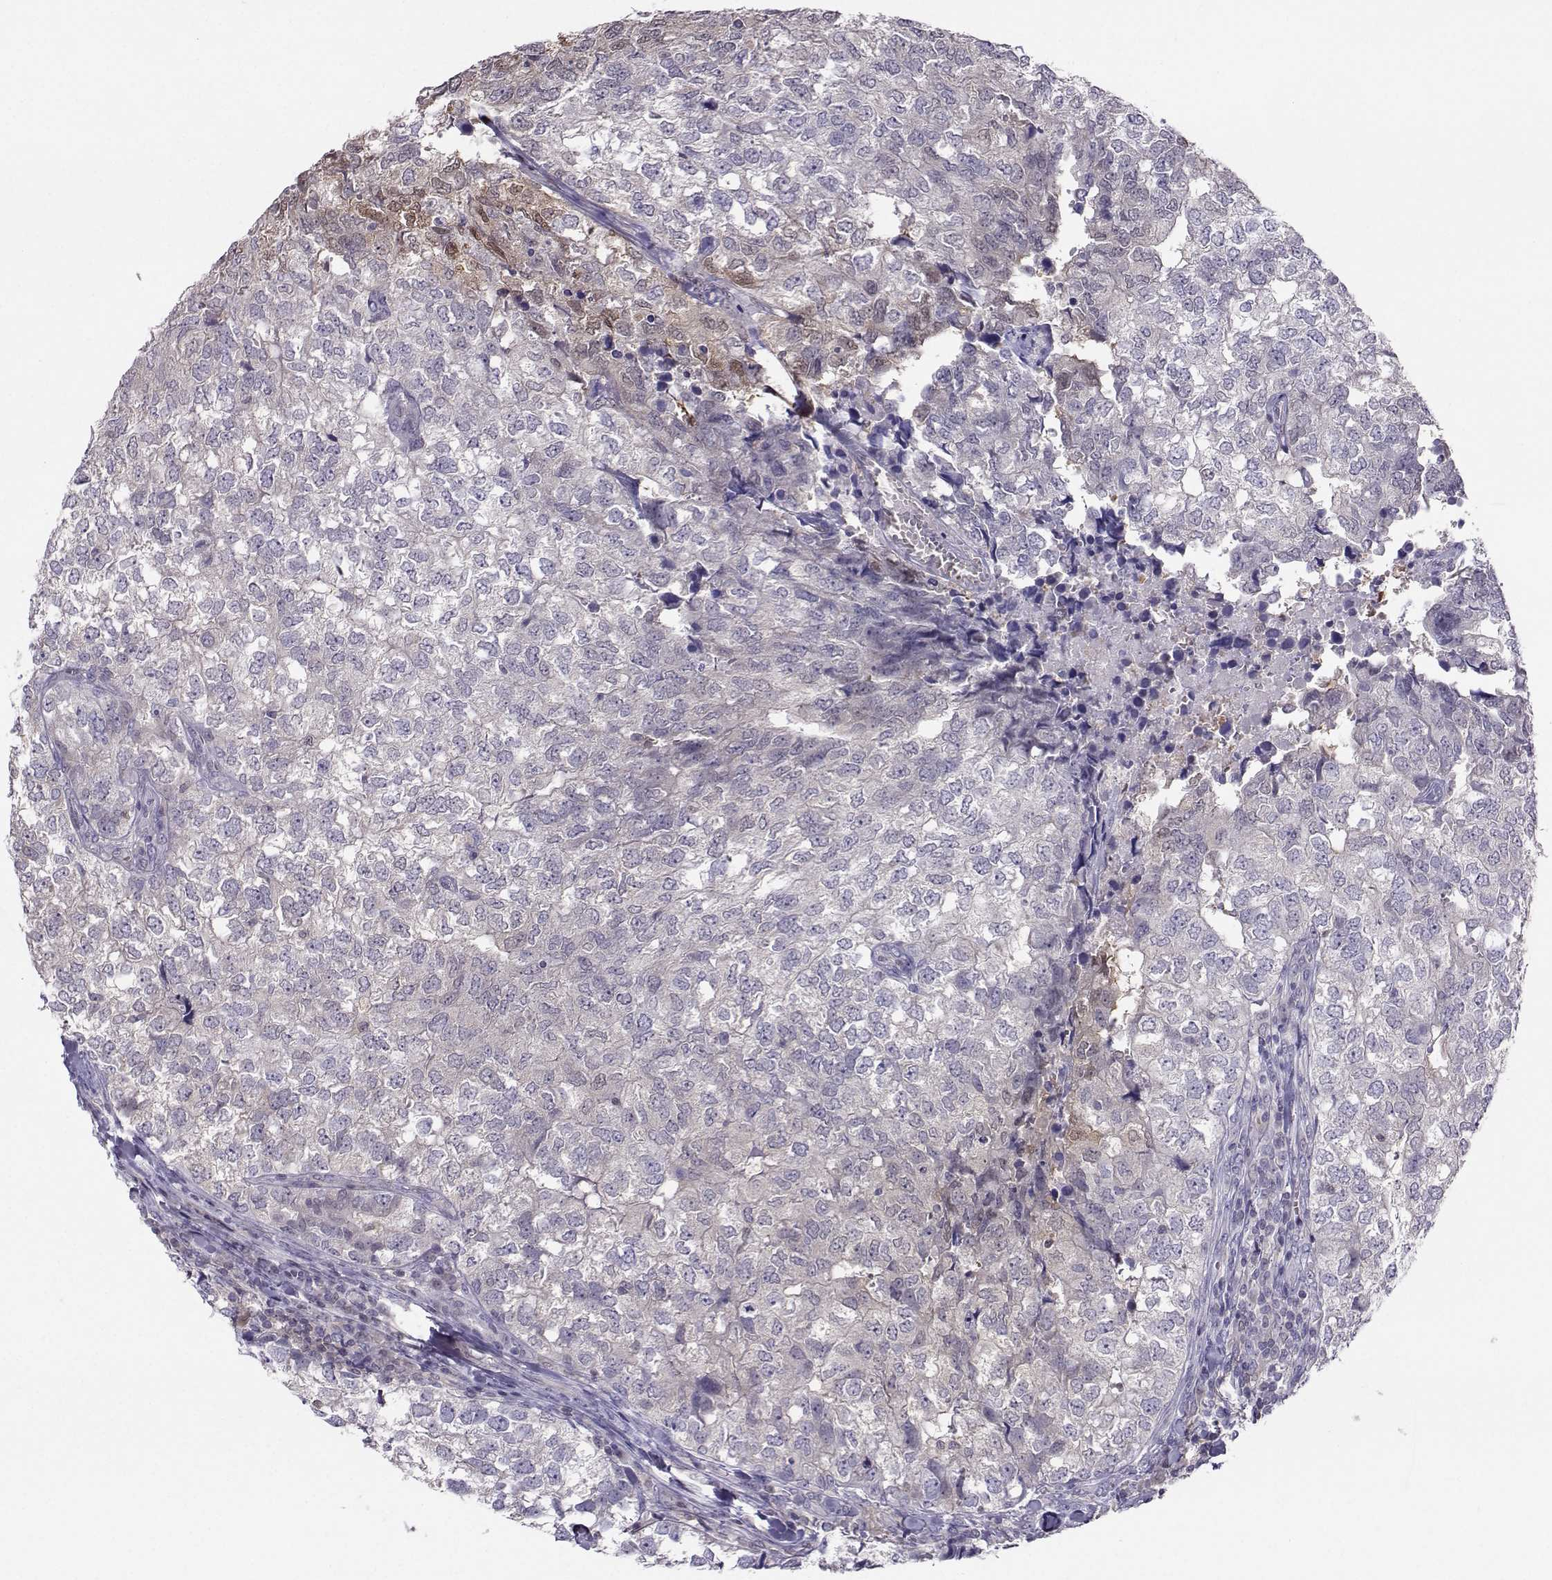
{"staining": {"intensity": "negative", "quantity": "none", "location": "none"}, "tissue": "breast cancer", "cell_type": "Tumor cells", "image_type": "cancer", "snomed": [{"axis": "morphology", "description": "Duct carcinoma"}, {"axis": "topography", "description": "Breast"}], "caption": "A histopathology image of human breast cancer is negative for staining in tumor cells.", "gene": "PGK1", "patient": {"sex": "female", "age": 30}}